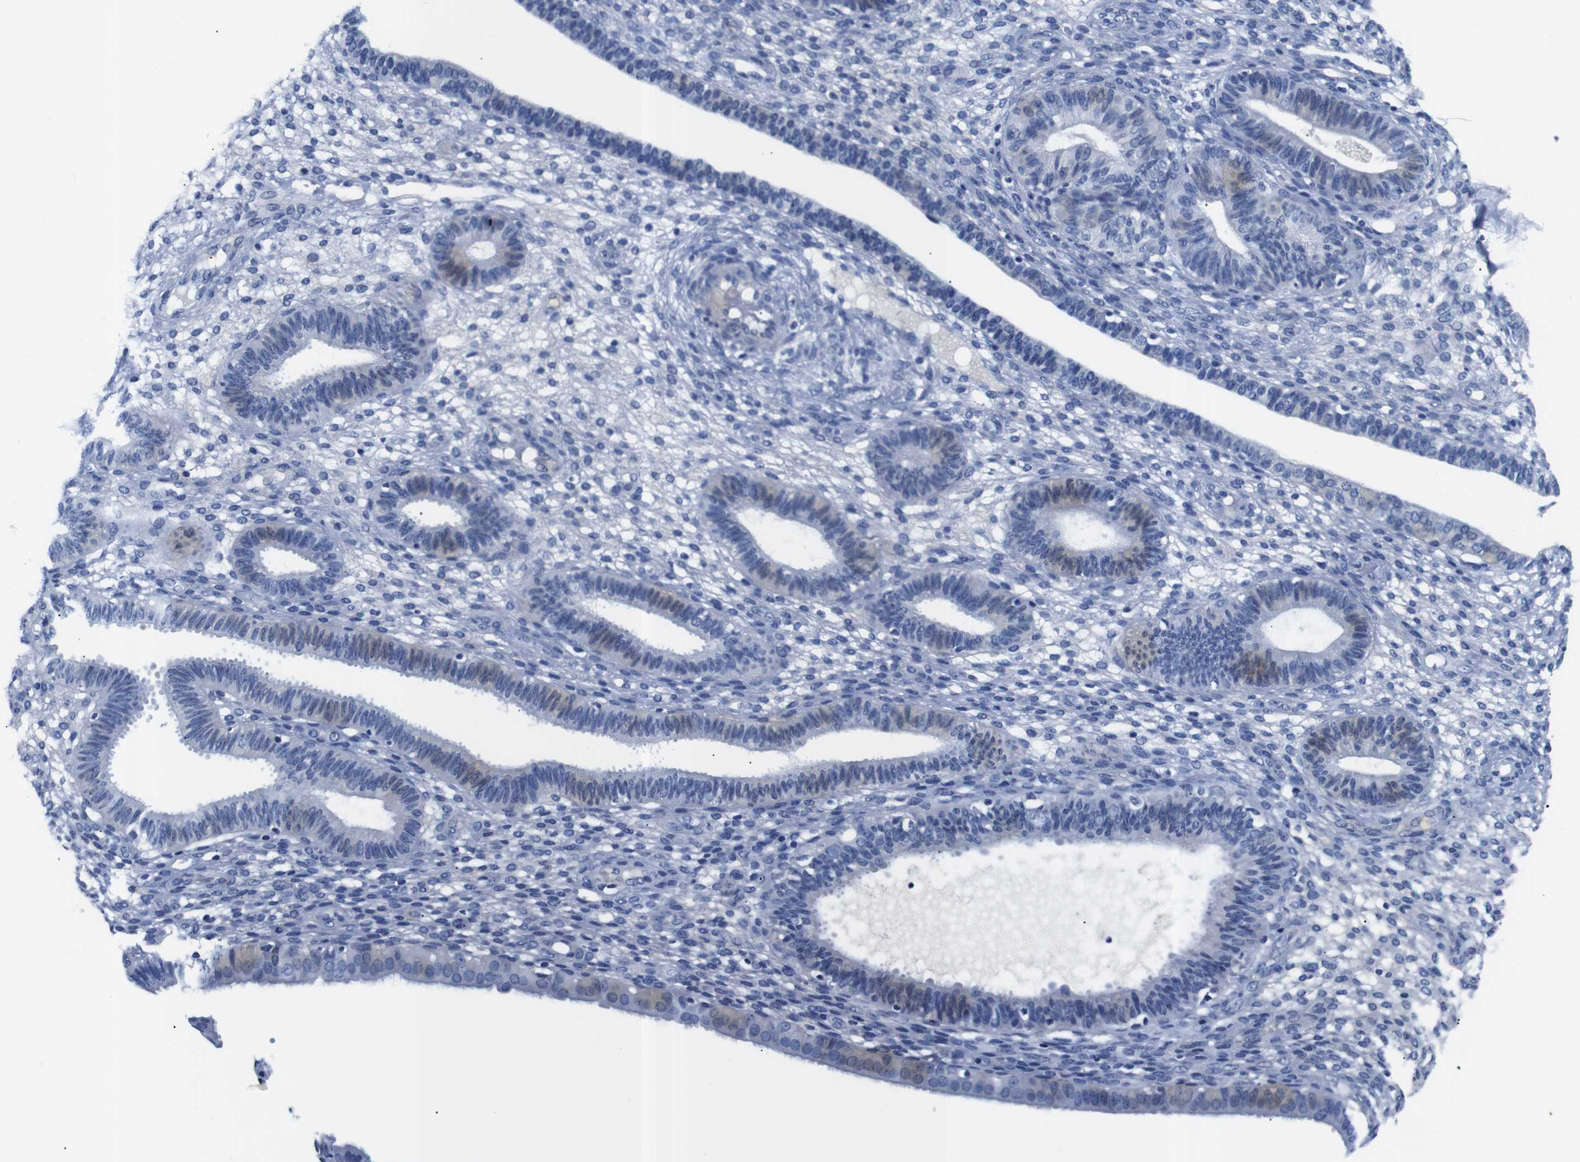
{"staining": {"intensity": "negative", "quantity": "none", "location": "none"}, "tissue": "endometrium", "cell_type": "Cells in endometrial stroma", "image_type": "normal", "snomed": [{"axis": "morphology", "description": "Normal tissue, NOS"}, {"axis": "topography", "description": "Endometrium"}], "caption": "An image of human endometrium is negative for staining in cells in endometrial stroma. (DAB immunohistochemistry (IHC), high magnification).", "gene": "GAP43", "patient": {"sex": "female", "age": 61}}